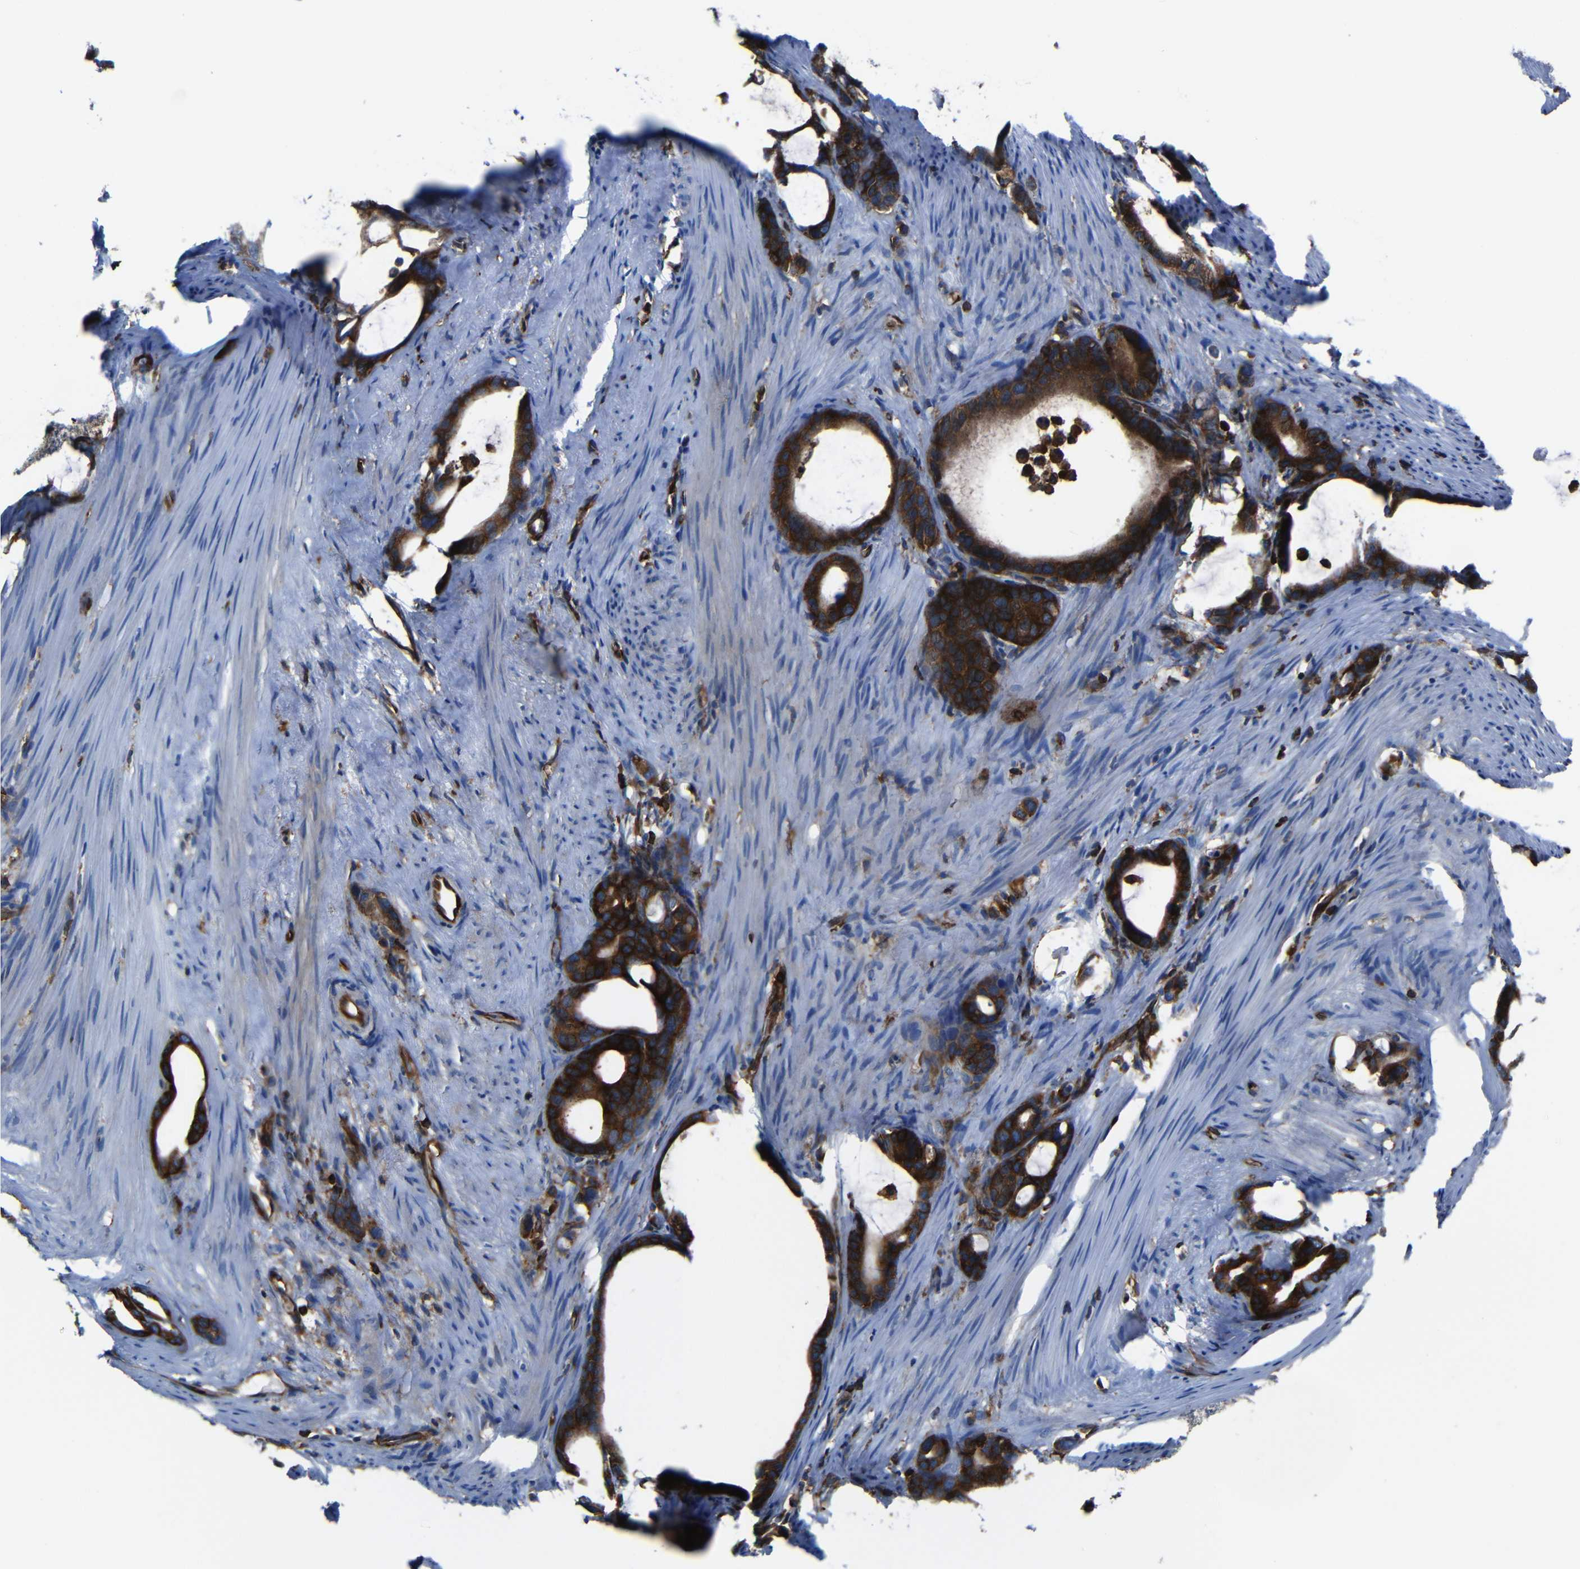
{"staining": {"intensity": "strong", "quantity": ">75%", "location": "cytoplasmic/membranous"}, "tissue": "stomach cancer", "cell_type": "Tumor cells", "image_type": "cancer", "snomed": [{"axis": "morphology", "description": "Adenocarcinoma, NOS"}, {"axis": "topography", "description": "Stomach"}], "caption": "An image of human adenocarcinoma (stomach) stained for a protein exhibits strong cytoplasmic/membranous brown staining in tumor cells.", "gene": "ARHGEF1", "patient": {"sex": "female", "age": 75}}